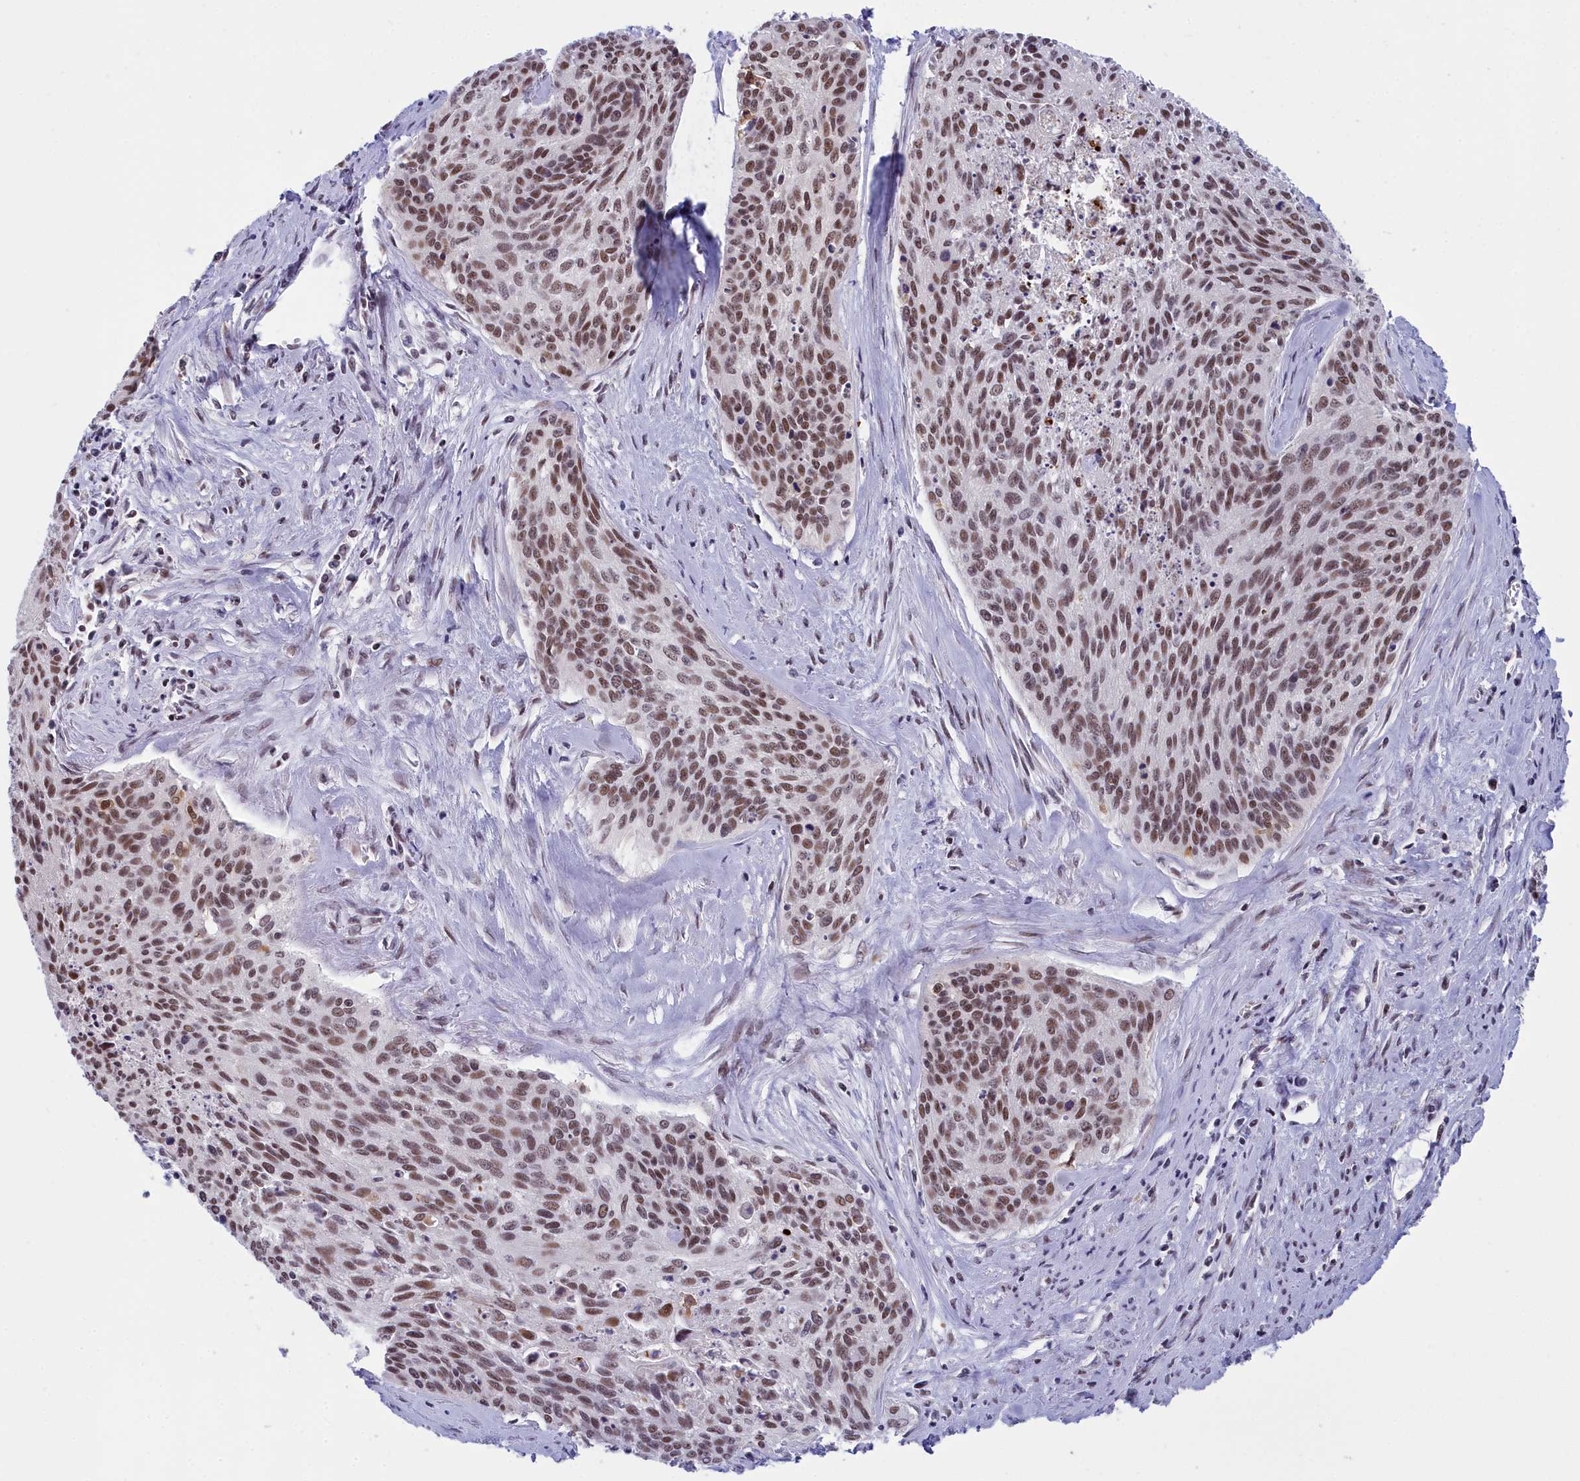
{"staining": {"intensity": "moderate", "quantity": ">75%", "location": "nuclear"}, "tissue": "cervical cancer", "cell_type": "Tumor cells", "image_type": "cancer", "snomed": [{"axis": "morphology", "description": "Squamous cell carcinoma, NOS"}, {"axis": "topography", "description": "Cervix"}], "caption": "Protein staining by immunohistochemistry exhibits moderate nuclear positivity in about >75% of tumor cells in cervical cancer. (IHC, brightfield microscopy, high magnification).", "gene": "CCDC97", "patient": {"sex": "female", "age": 55}}